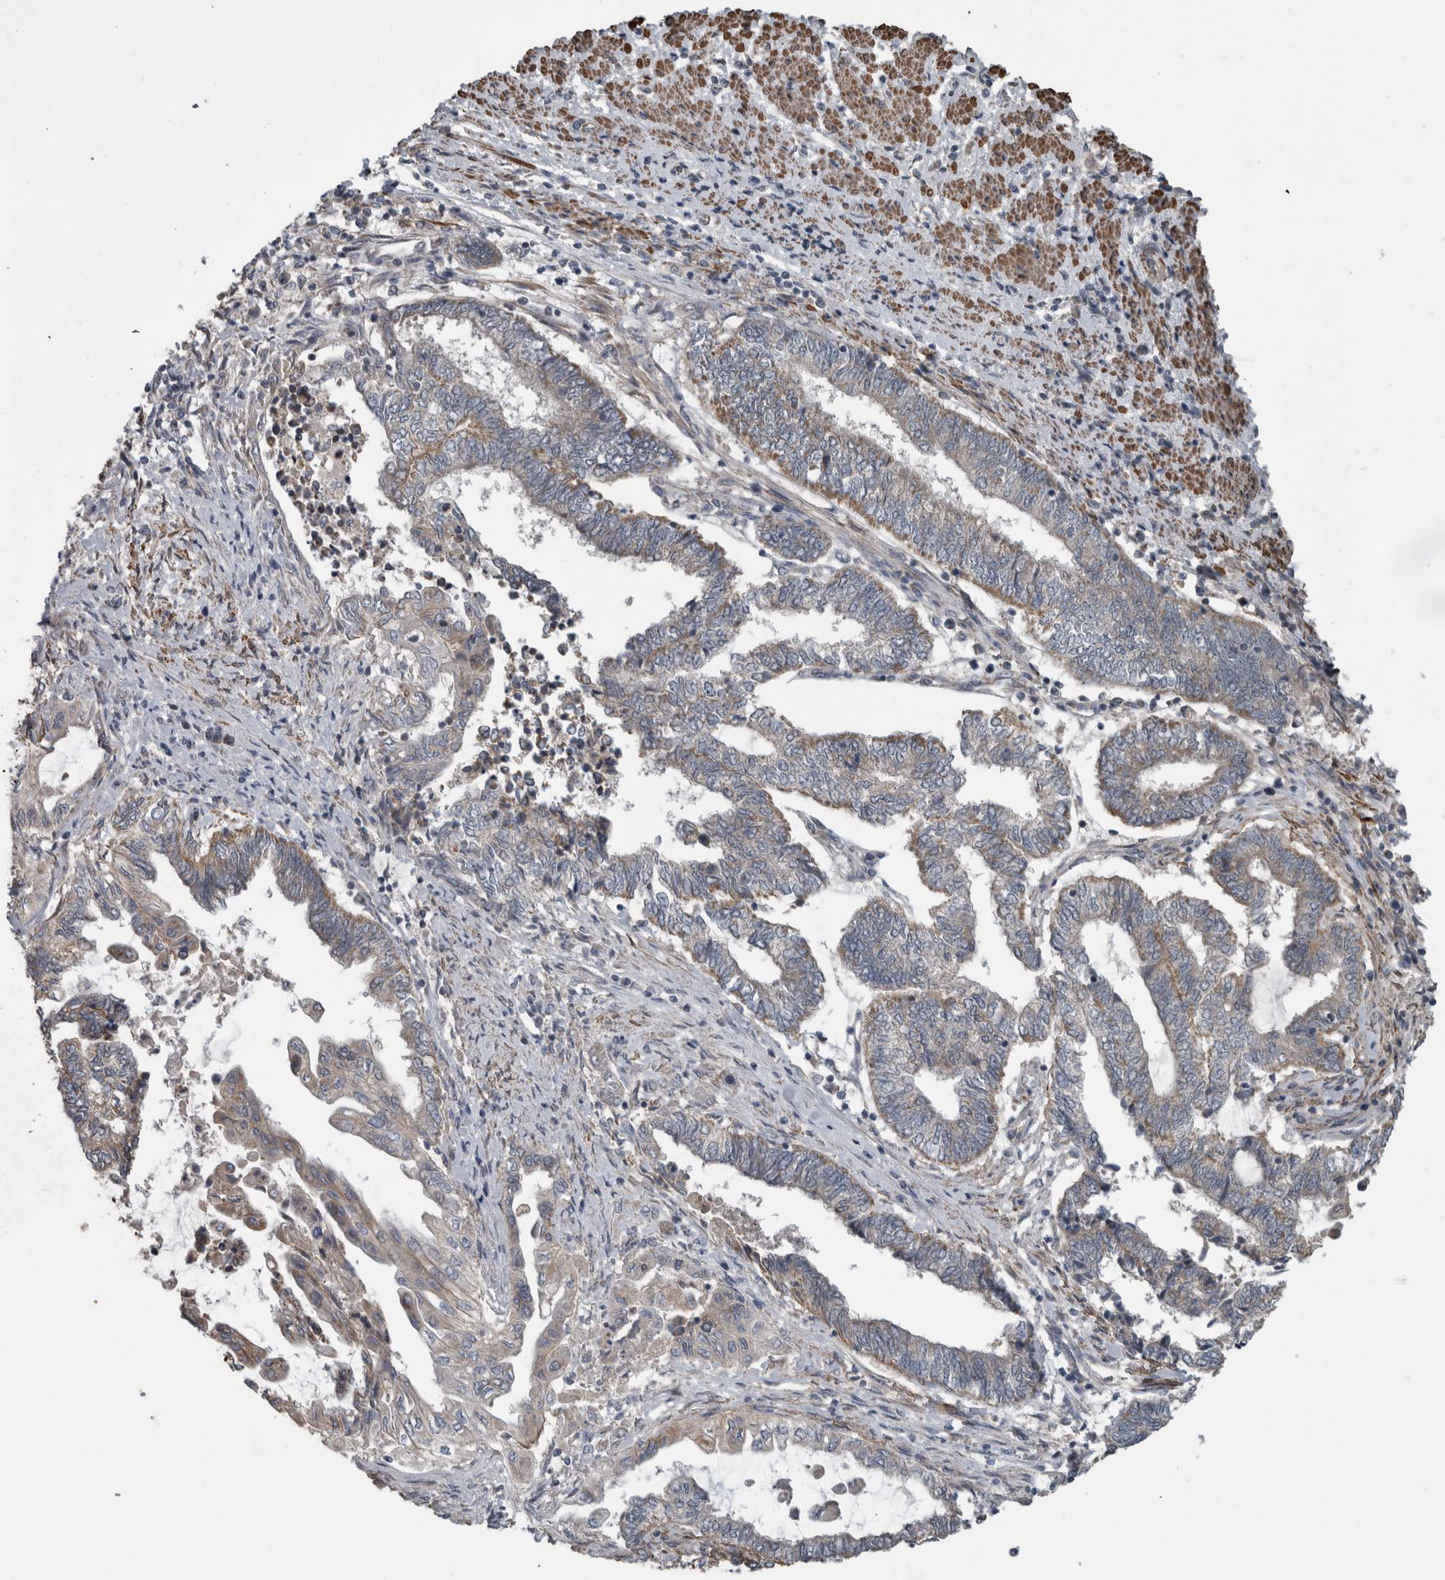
{"staining": {"intensity": "weak", "quantity": "25%-75%", "location": "cytoplasmic/membranous"}, "tissue": "endometrial cancer", "cell_type": "Tumor cells", "image_type": "cancer", "snomed": [{"axis": "morphology", "description": "Adenocarcinoma, NOS"}, {"axis": "topography", "description": "Uterus"}, {"axis": "topography", "description": "Endometrium"}], "caption": "Protein staining shows weak cytoplasmic/membranous staining in about 25%-75% of tumor cells in endometrial cancer. Immunohistochemistry stains the protein of interest in brown and the nuclei are stained blue.", "gene": "ARMC1", "patient": {"sex": "female", "age": 70}}